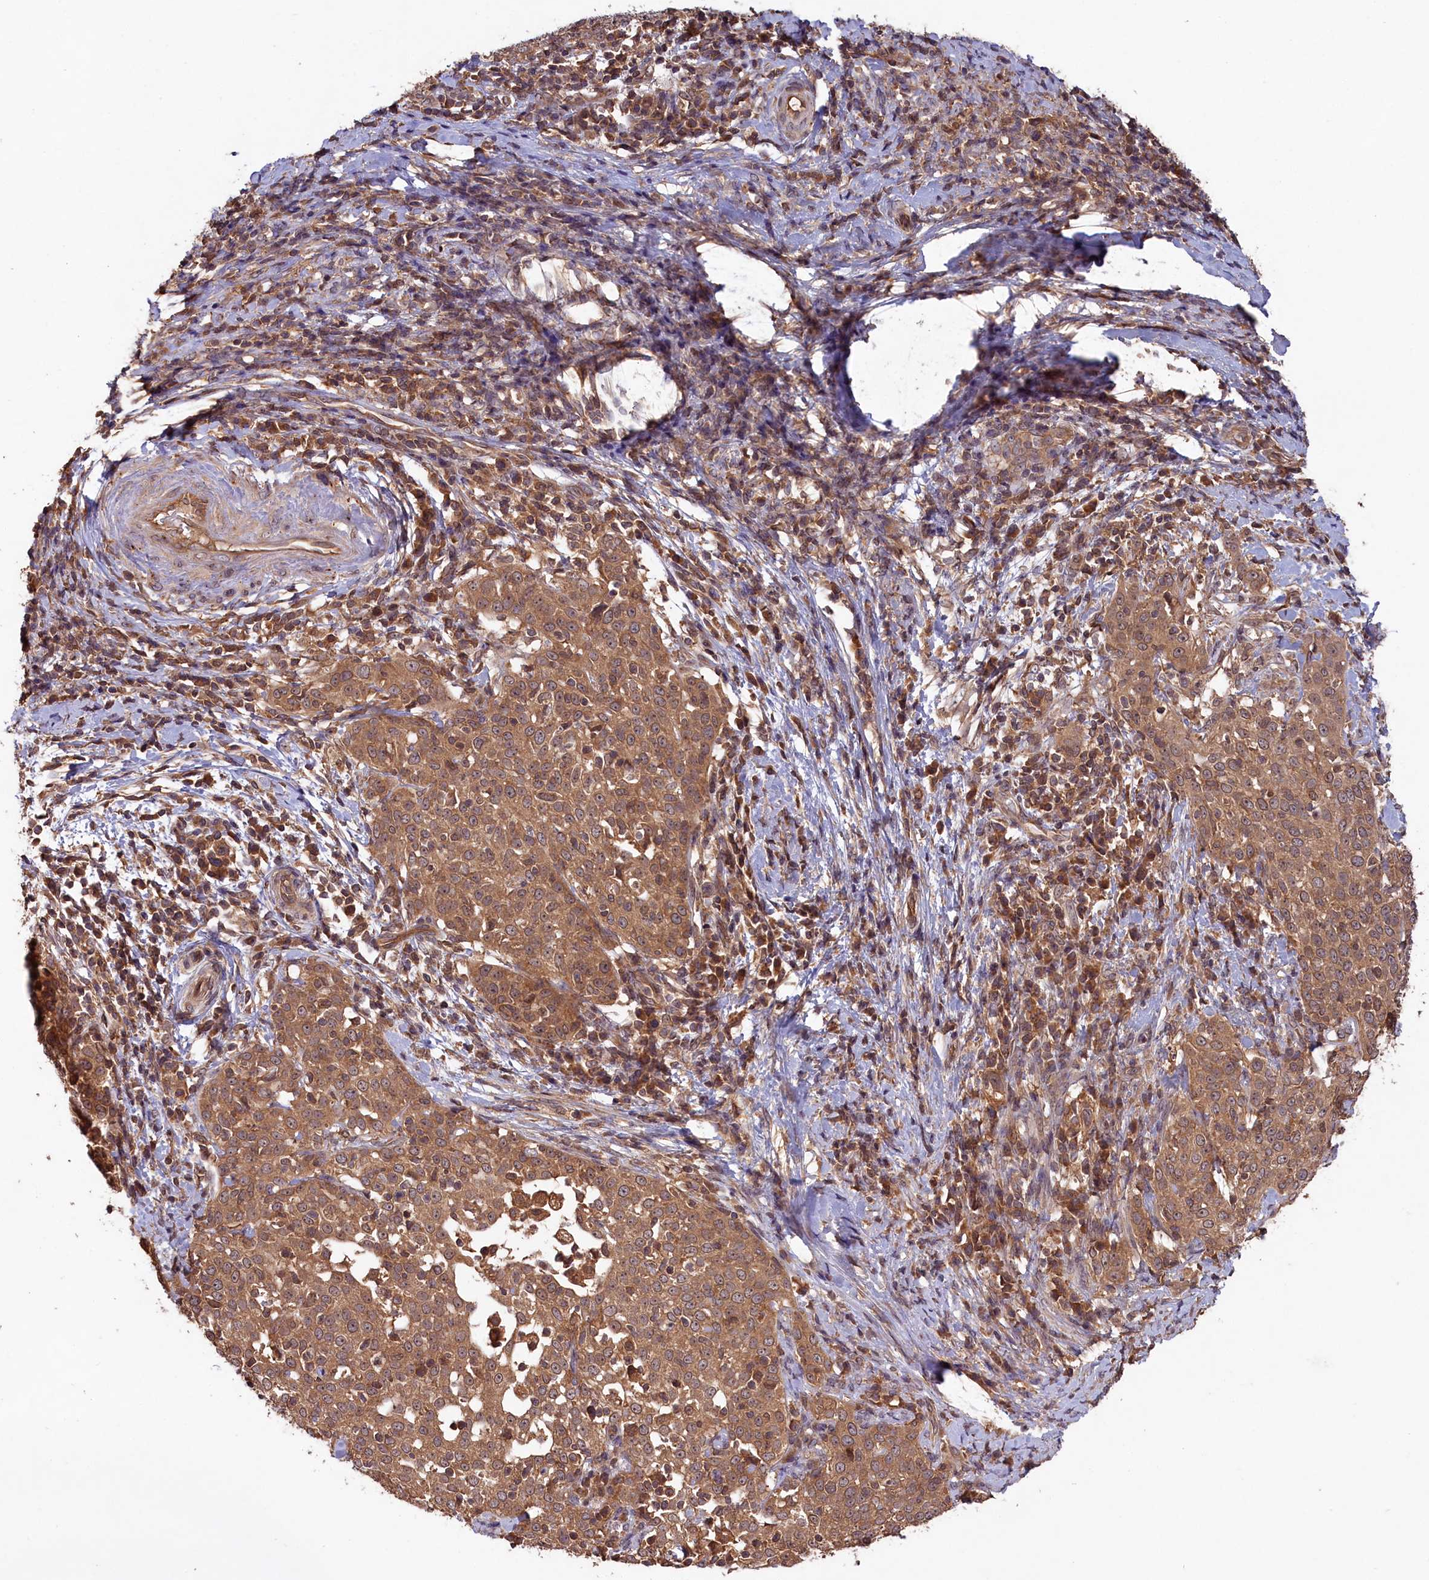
{"staining": {"intensity": "moderate", "quantity": ">75%", "location": "cytoplasmic/membranous"}, "tissue": "cervical cancer", "cell_type": "Tumor cells", "image_type": "cancer", "snomed": [{"axis": "morphology", "description": "Squamous cell carcinoma, NOS"}, {"axis": "topography", "description": "Cervix"}], "caption": "Protein expression analysis of cervical cancer displays moderate cytoplasmic/membranous positivity in about >75% of tumor cells. (Brightfield microscopy of DAB IHC at high magnification).", "gene": "CHAC1", "patient": {"sex": "female", "age": 57}}